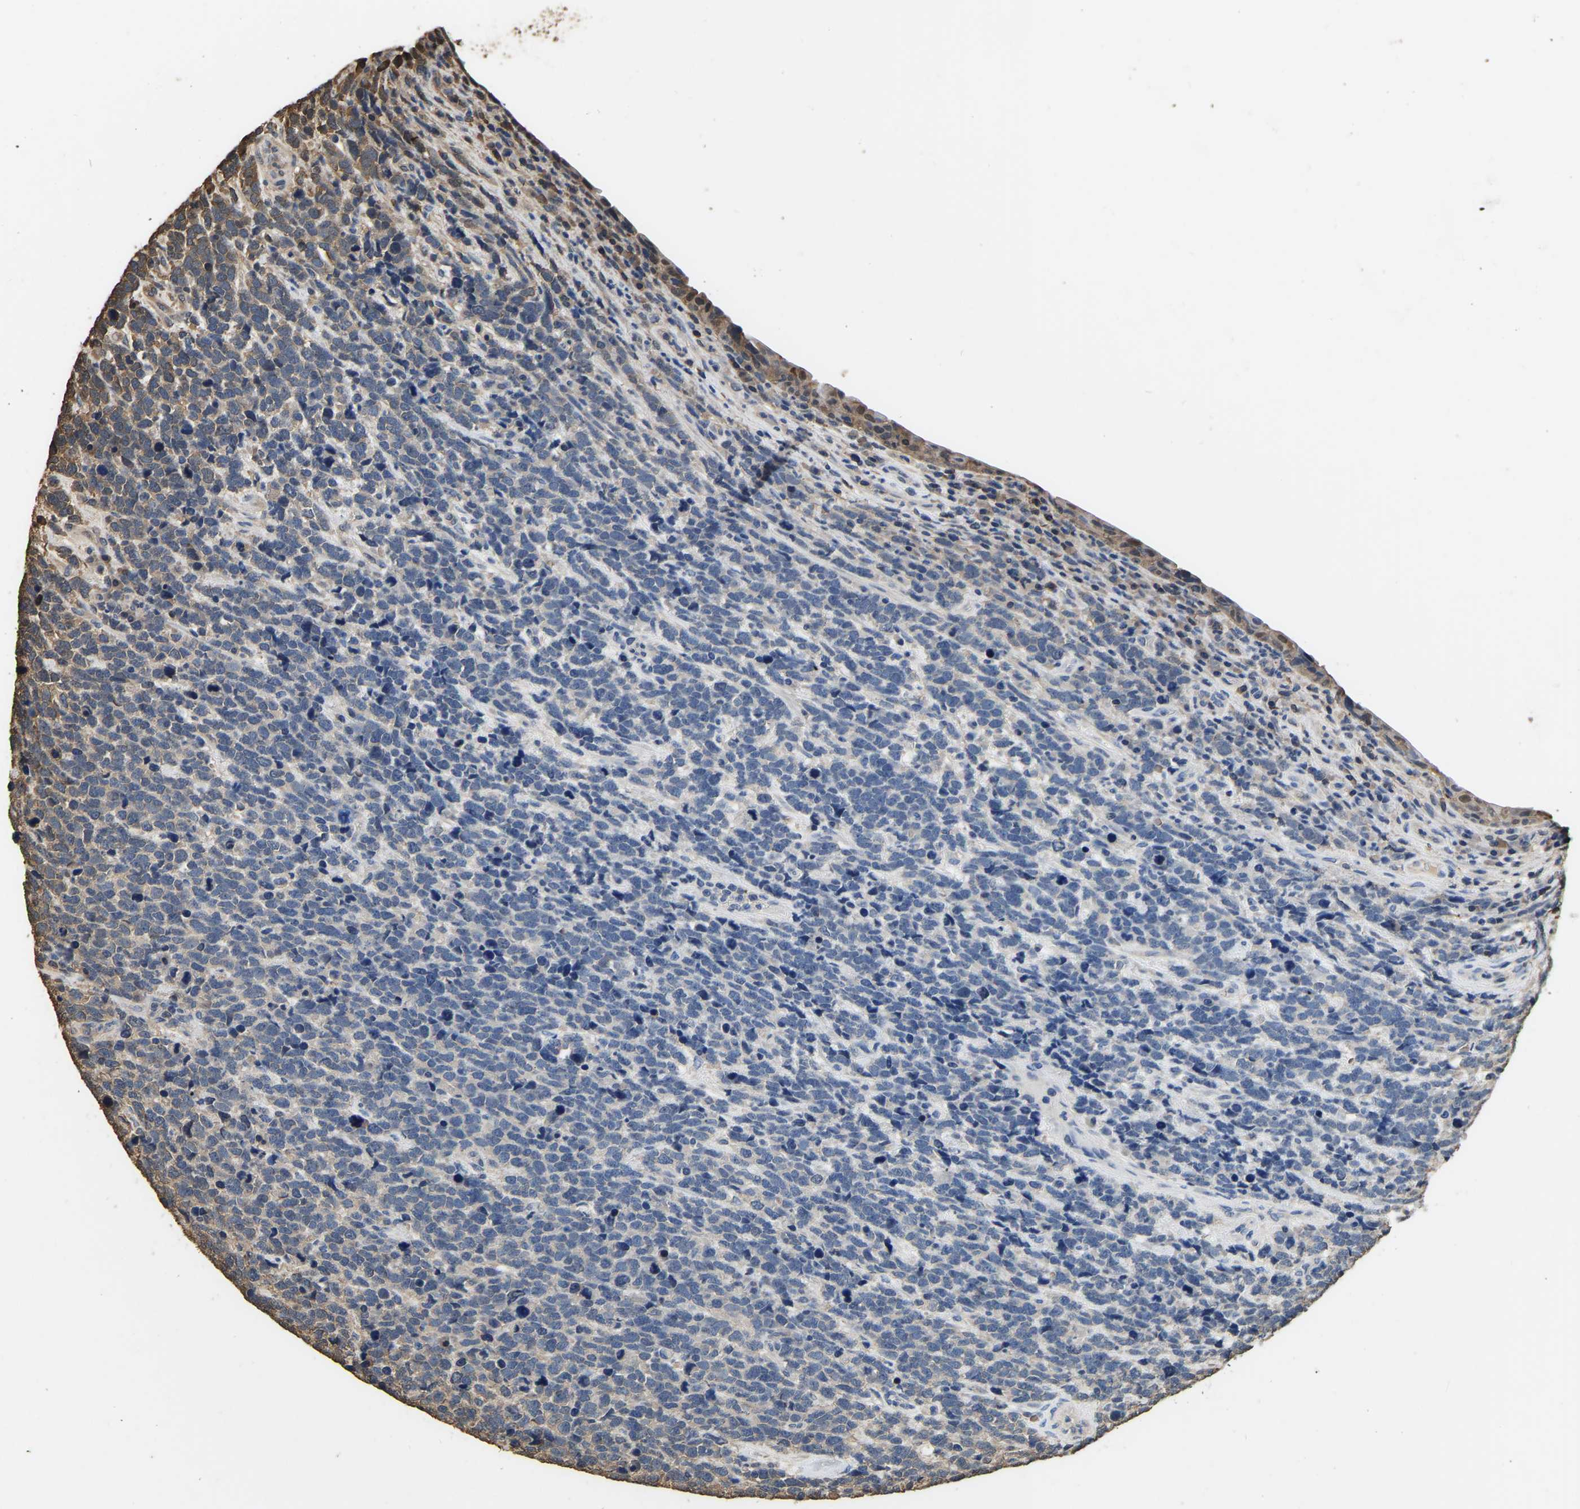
{"staining": {"intensity": "negative", "quantity": "none", "location": "none"}, "tissue": "urothelial cancer", "cell_type": "Tumor cells", "image_type": "cancer", "snomed": [{"axis": "morphology", "description": "Urothelial carcinoma, High grade"}, {"axis": "topography", "description": "Urinary bladder"}], "caption": "This image is of urothelial carcinoma (high-grade) stained with IHC to label a protein in brown with the nuclei are counter-stained blue. There is no positivity in tumor cells.", "gene": "LDHB", "patient": {"sex": "female", "age": 82}}